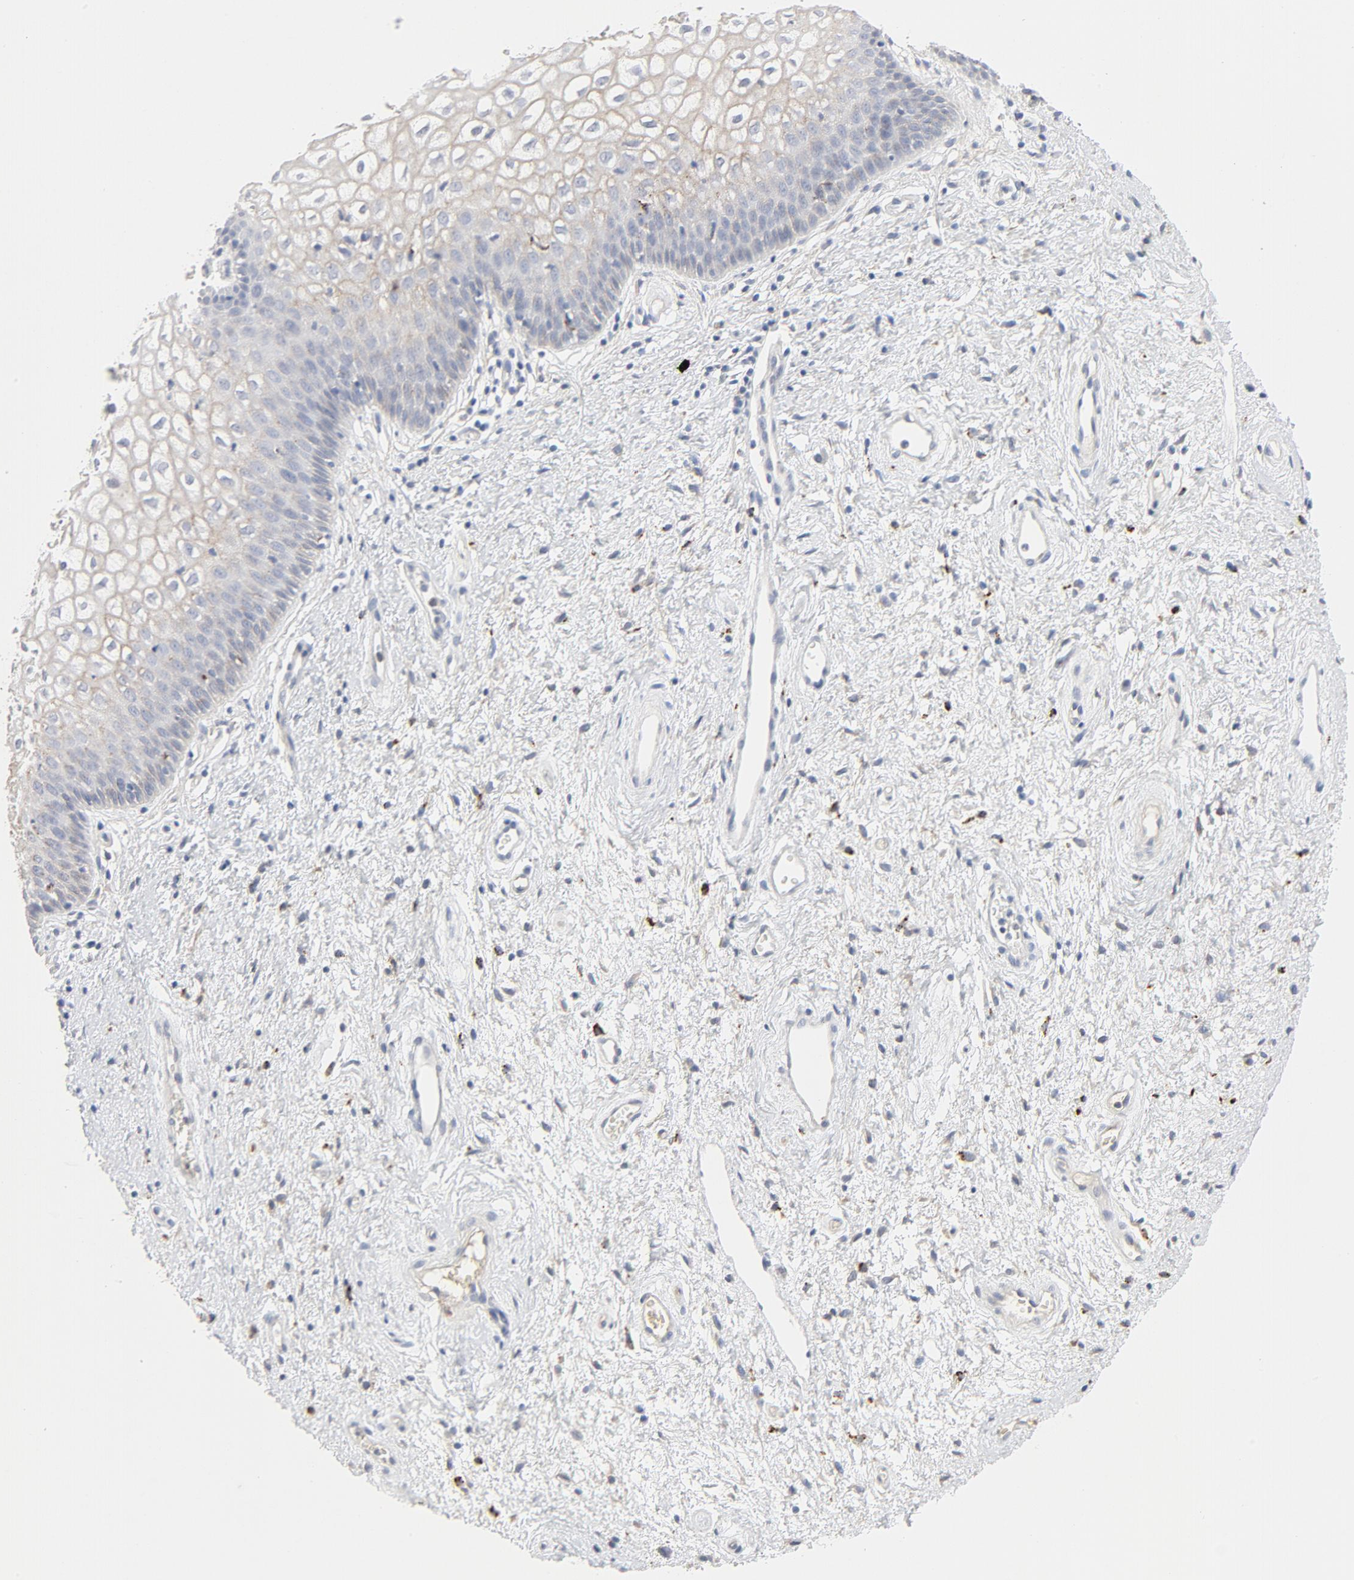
{"staining": {"intensity": "weak", "quantity": "<25%", "location": "cytoplasmic/membranous"}, "tissue": "vagina", "cell_type": "Squamous epithelial cells", "image_type": "normal", "snomed": [{"axis": "morphology", "description": "Normal tissue, NOS"}, {"axis": "topography", "description": "Vagina"}], "caption": "Immunohistochemical staining of unremarkable vagina shows no significant staining in squamous epithelial cells. (DAB immunohistochemistry with hematoxylin counter stain).", "gene": "MAGEB17", "patient": {"sex": "female", "age": 34}}